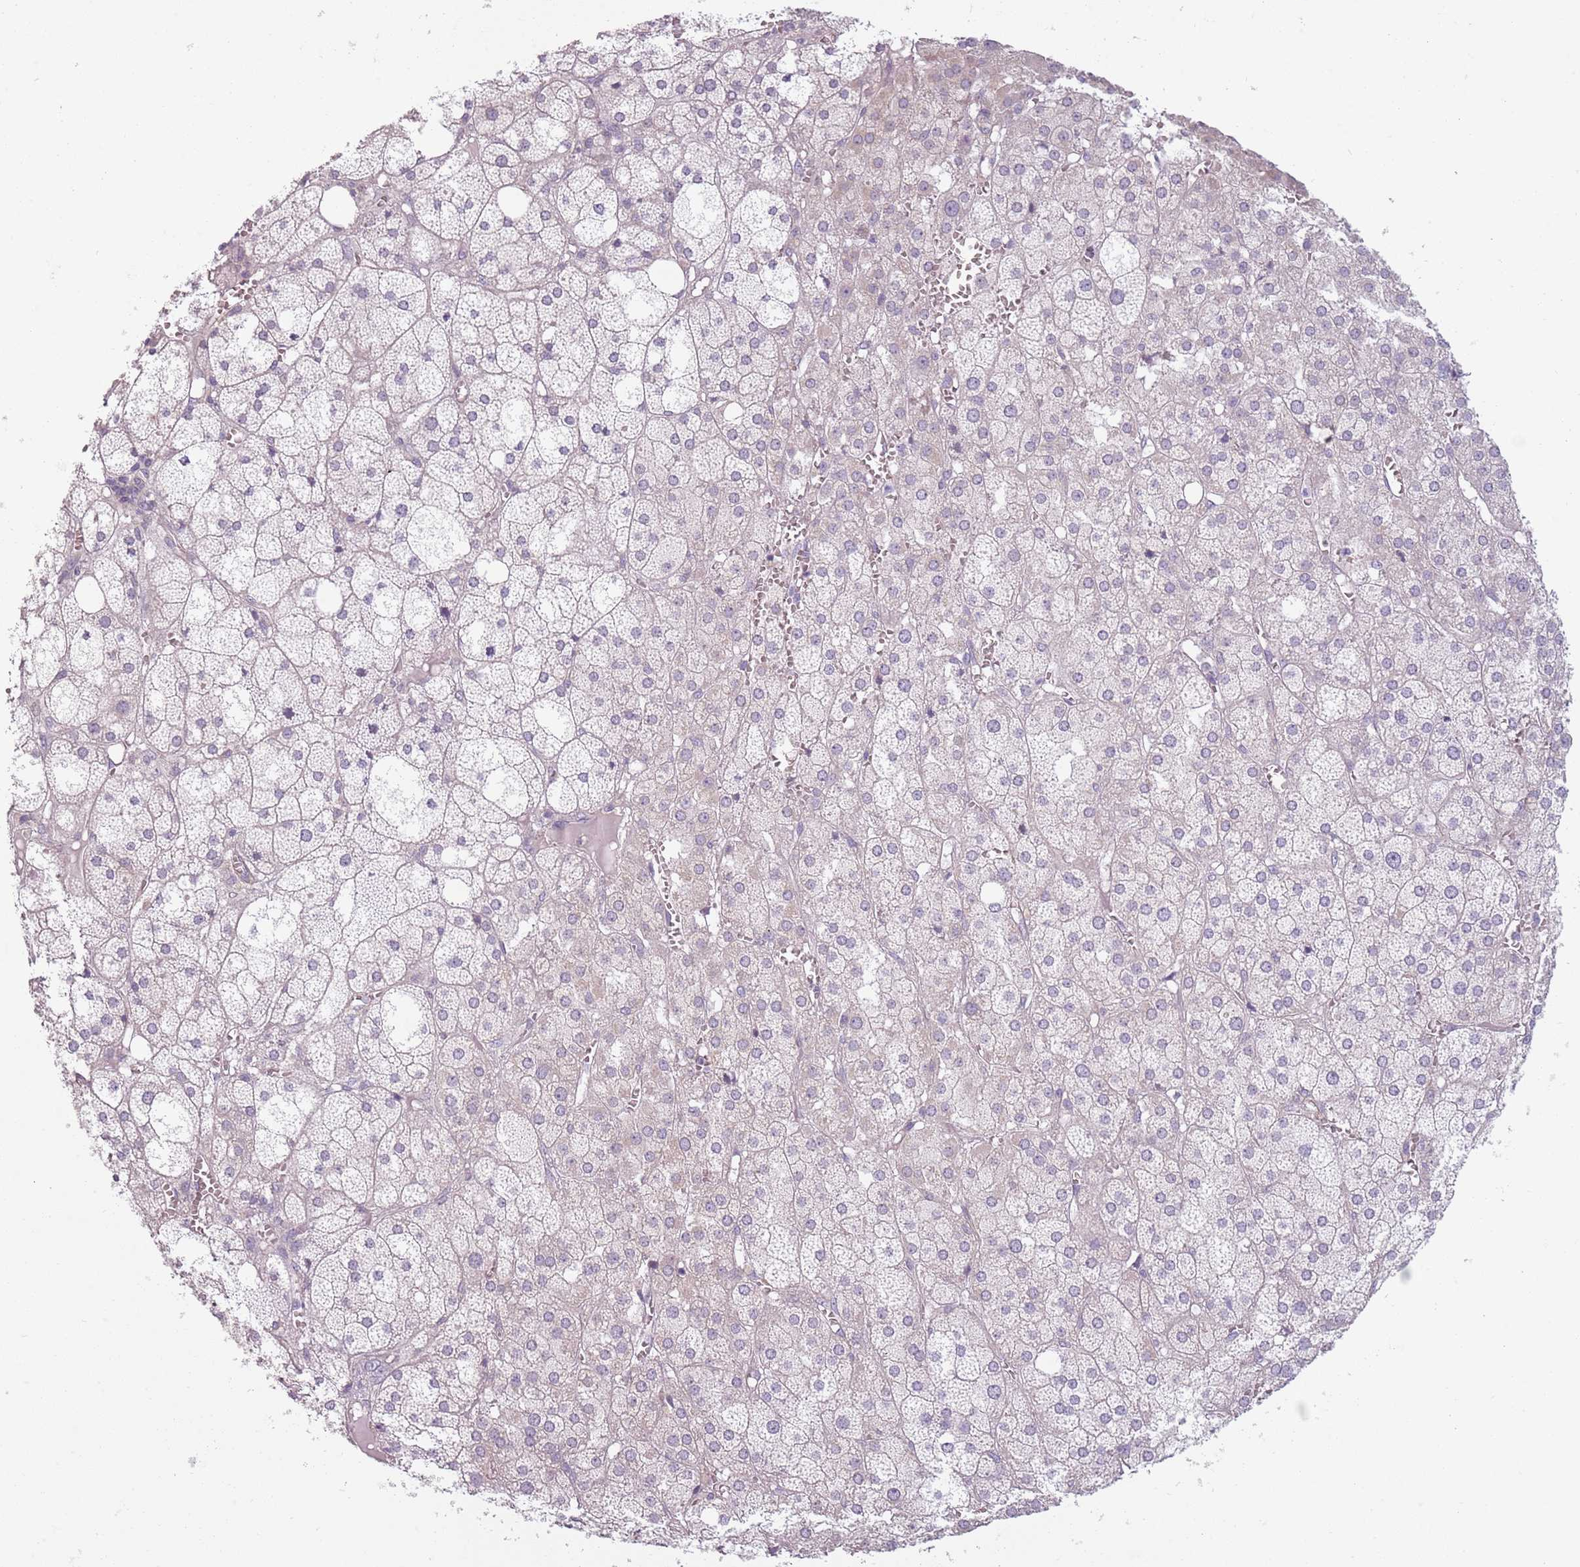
{"staining": {"intensity": "negative", "quantity": "none", "location": "none"}, "tissue": "adrenal gland", "cell_type": "Glandular cells", "image_type": "normal", "snomed": [{"axis": "morphology", "description": "Normal tissue, NOS"}, {"axis": "topography", "description": "Adrenal gland"}], "caption": "This photomicrograph is of normal adrenal gland stained with IHC to label a protein in brown with the nuclei are counter-stained blue. There is no expression in glandular cells.", "gene": "TLCD2", "patient": {"sex": "female", "age": 61}}